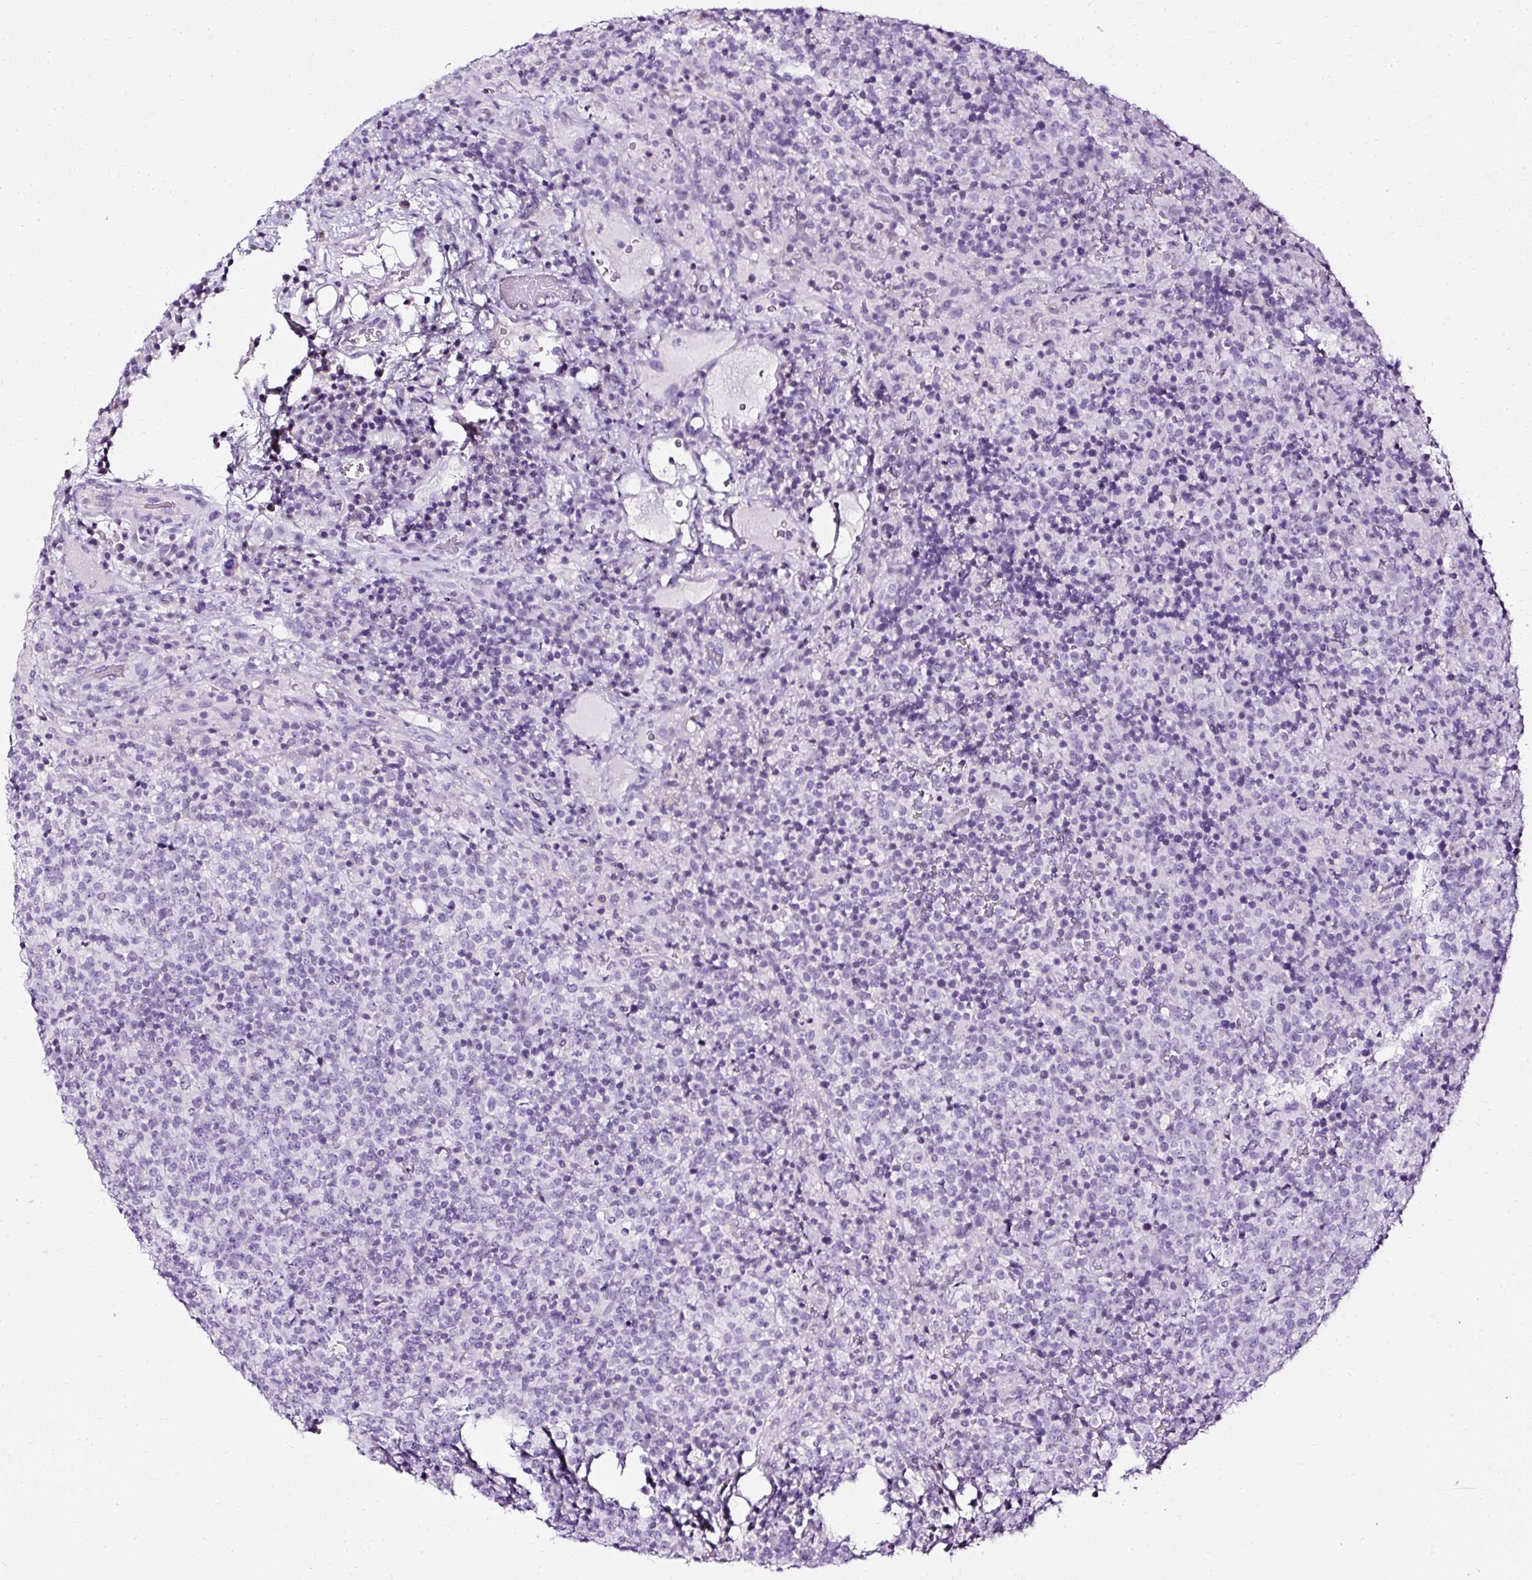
{"staining": {"intensity": "negative", "quantity": "none", "location": "none"}, "tissue": "lymphoma", "cell_type": "Tumor cells", "image_type": "cancer", "snomed": [{"axis": "morphology", "description": "Malignant lymphoma, non-Hodgkin's type, High grade"}, {"axis": "topography", "description": "Lymph node"}], "caption": "Immunohistochemistry (IHC) histopathology image of neoplastic tissue: lymphoma stained with DAB (3,3'-diaminobenzidine) shows no significant protein expression in tumor cells.", "gene": "ATP2A1", "patient": {"sex": "male", "age": 54}}